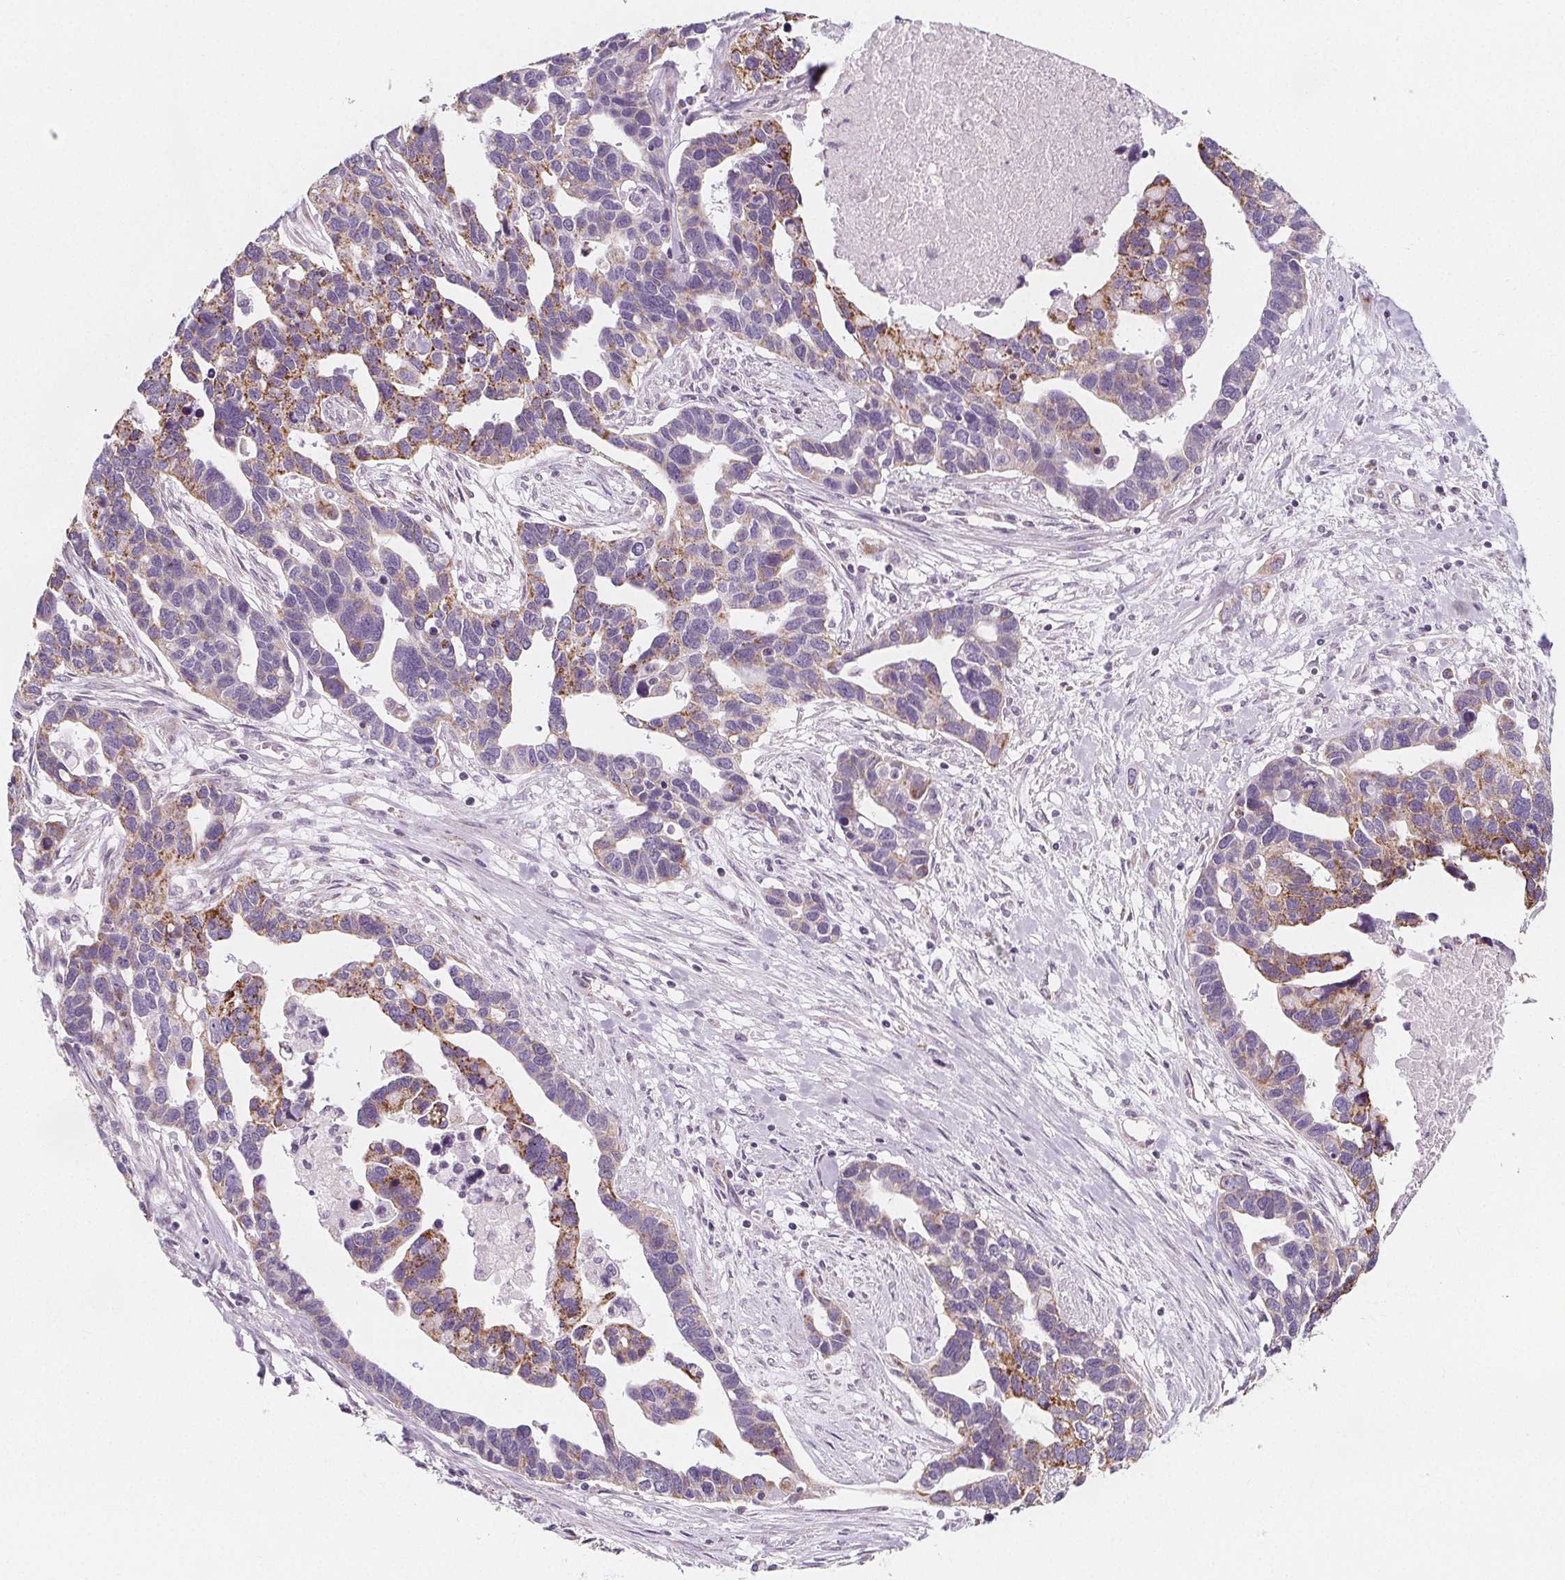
{"staining": {"intensity": "moderate", "quantity": "25%-75%", "location": "cytoplasmic/membranous"}, "tissue": "ovarian cancer", "cell_type": "Tumor cells", "image_type": "cancer", "snomed": [{"axis": "morphology", "description": "Cystadenocarcinoma, serous, NOS"}, {"axis": "topography", "description": "Ovary"}], "caption": "This is an image of immunohistochemistry staining of ovarian cancer, which shows moderate expression in the cytoplasmic/membranous of tumor cells.", "gene": "IL17C", "patient": {"sex": "female", "age": 54}}